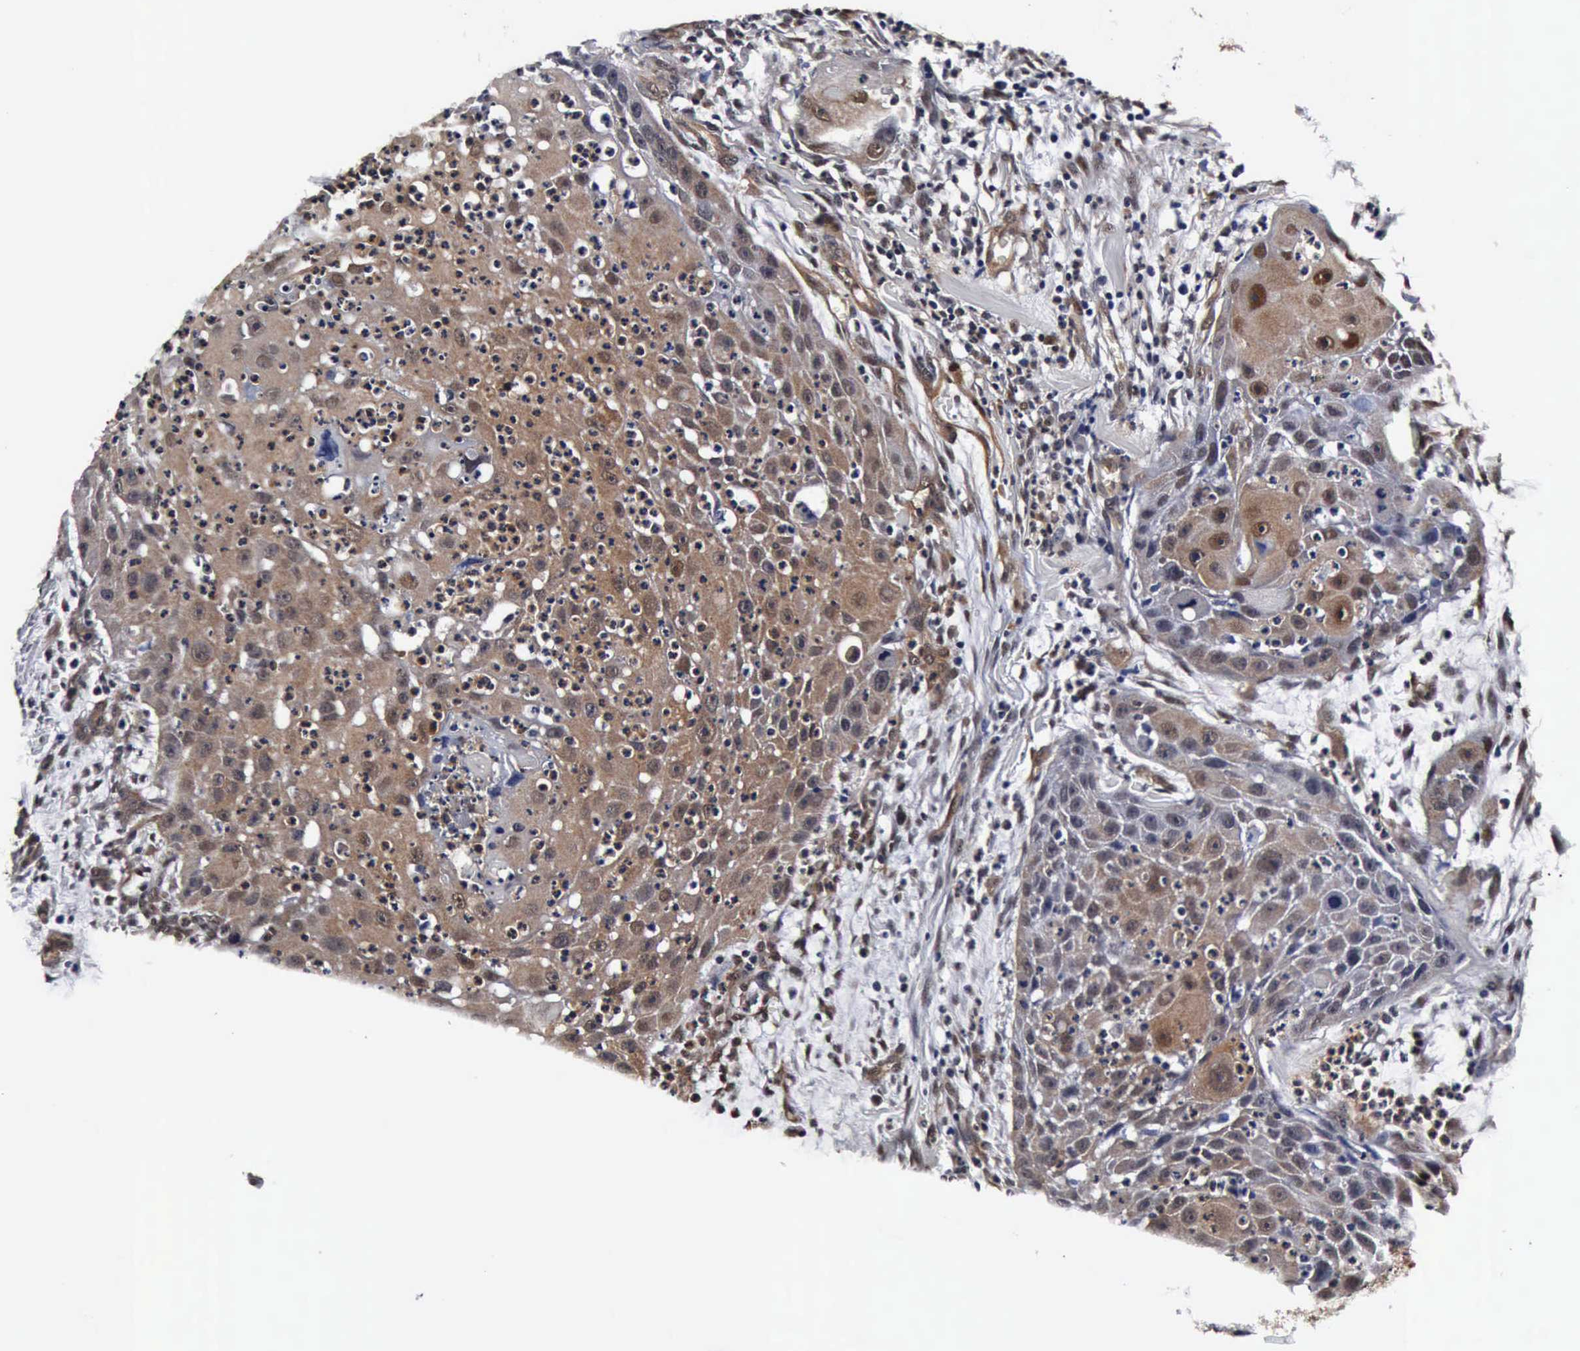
{"staining": {"intensity": "weak", "quantity": ">75%", "location": "cytoplasmic/membranous,nuclear"}, "tissue": "head and neck cancer", "cell_type": "Tumor cells", "image_type": "cancer", "snomed": [{"axis": "morphology", "description": "Squamous cell carcinoma, NOS"}, {"axis": "topography", "description": "Head-Neck"}], "caption": "Immunohistochemistry micrograph of neoplastic tissue: head and neck squamous cell carcinoma stained using immunohistochemistry reveals low levels of weak protein expression localized specifically in the cytoplasmic/membranous and nuclear of tumor cells, appearing as a cytoplasmic/membranous and nuclear brown color.", "gene": "UBC", "patient": {"sex": "male", "age": 64}}